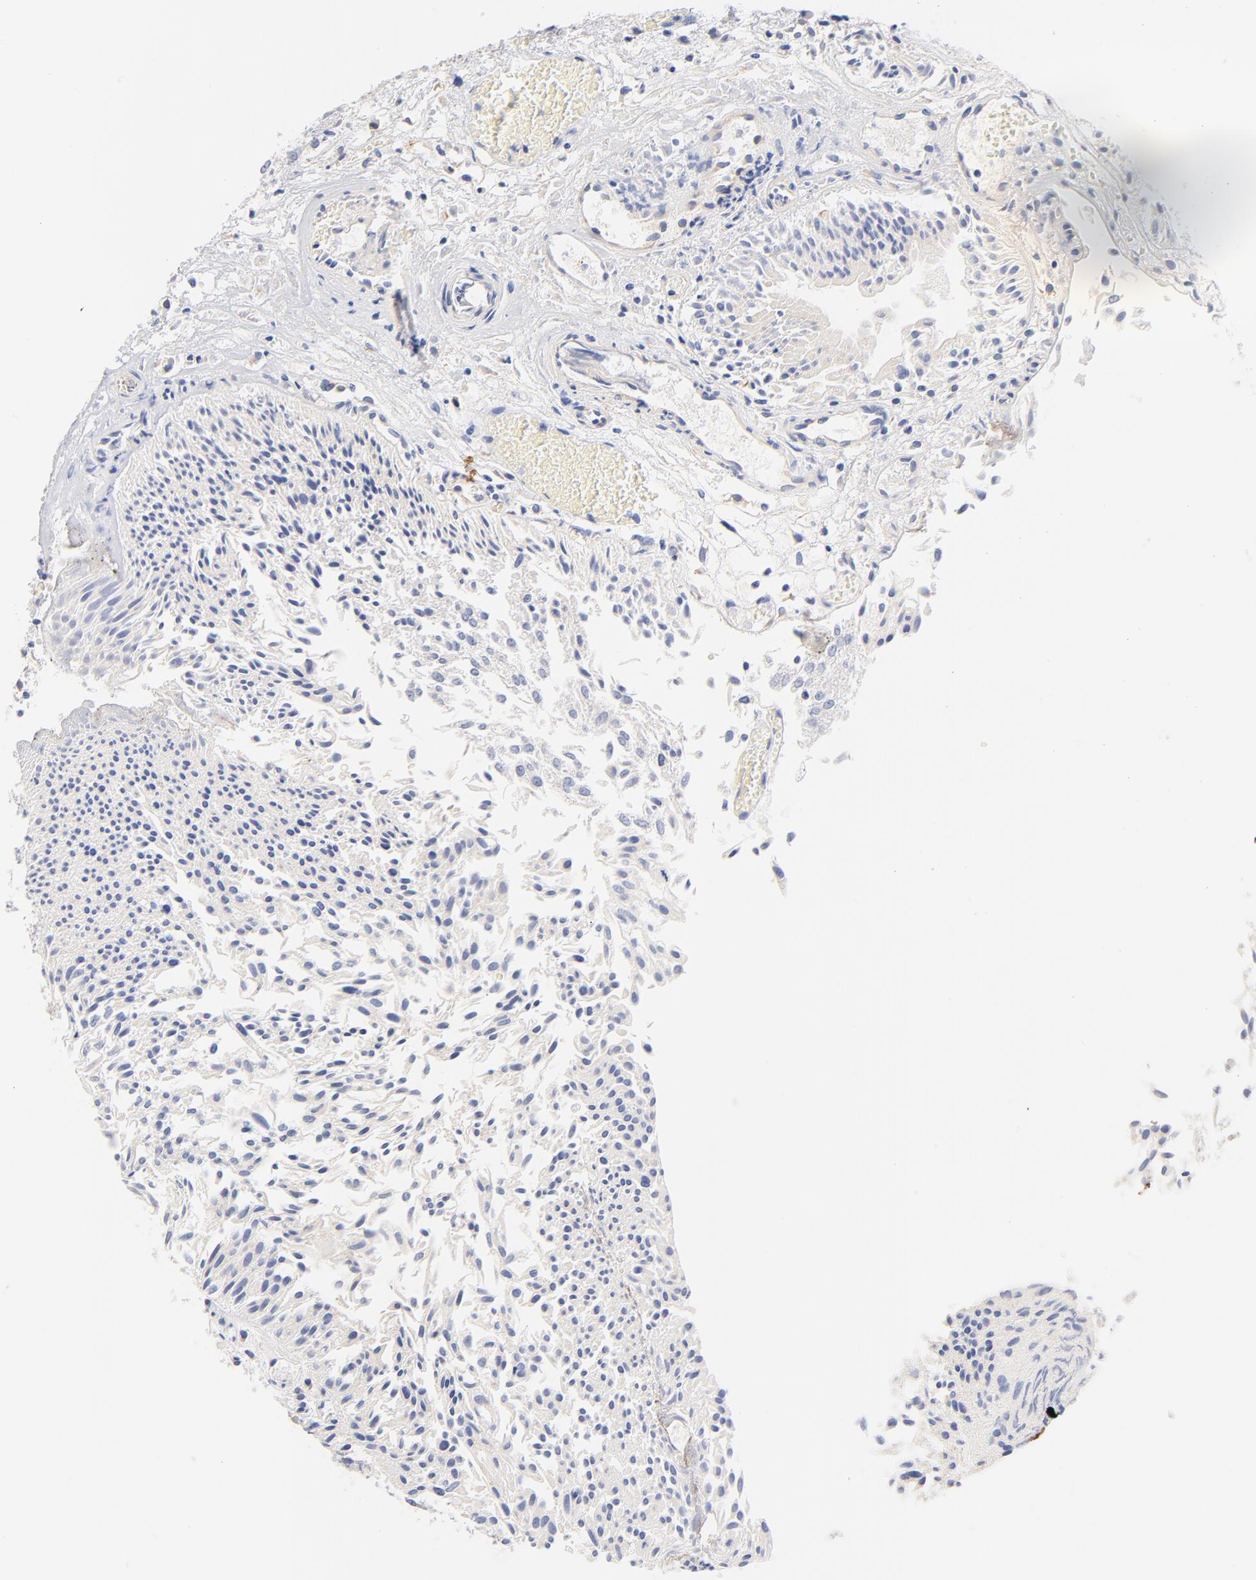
{"staining": {"intensity": "negative", "quantity": "none", "location": "none"}, "tissue": "urothelial cancer", "cell_type": "Tumor cells", "image_type": "cancer", "snomed": [{"axis": "morphology", "description": "Urothelial carcinoma, Low grade"}, {"axis": "topography", "description": "Urinary bladder"}], "caption": "An immunohistochemistry (IHC) micrograph of urothelial cancer is shown. There is no staining in tumor cells of urothelial cancer.", "gene": "HS3ST1", "patient": {"sex": "male", "age": 86}}